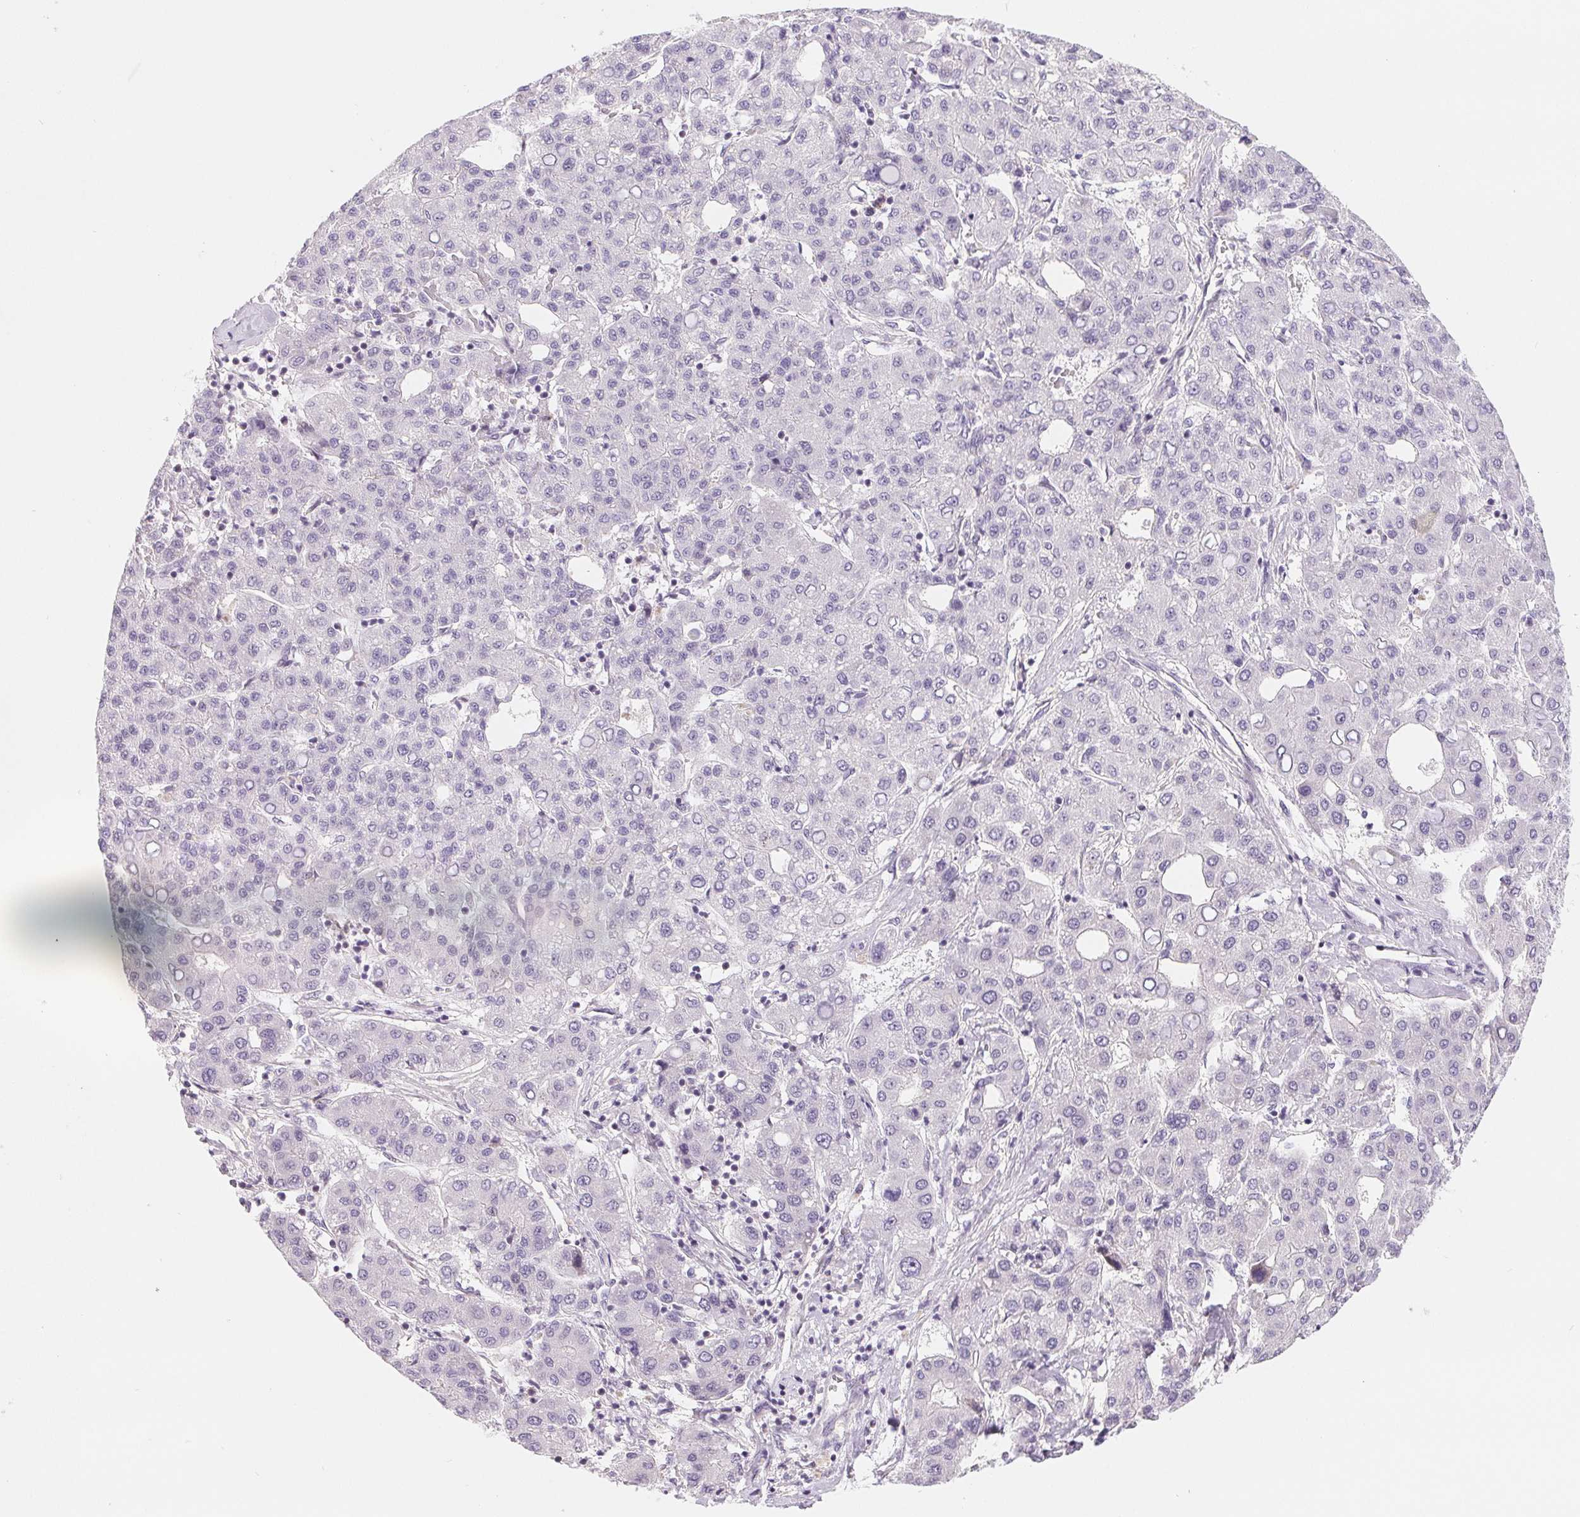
{"staining": {"intensity": "negative", "quantity": "none", "location": "none"}, "tissue": "liver cancer", "cell_type": "Tumor cells", "image_type": "cancer", "snomed": [{"axis": "morphology", "description": "Carcinoma, Hepatocellular, NOS"}, {"axis": "topography", "description": "Liver"}], "caption": "Immunohistochemistry photomicrograph of liver hepatocellular carcinoma stained for a protein (brown), which reveals no positivity in tumor cells.", "gene": "LCA5L", "patient": {"sex": "male", "age": 65}}